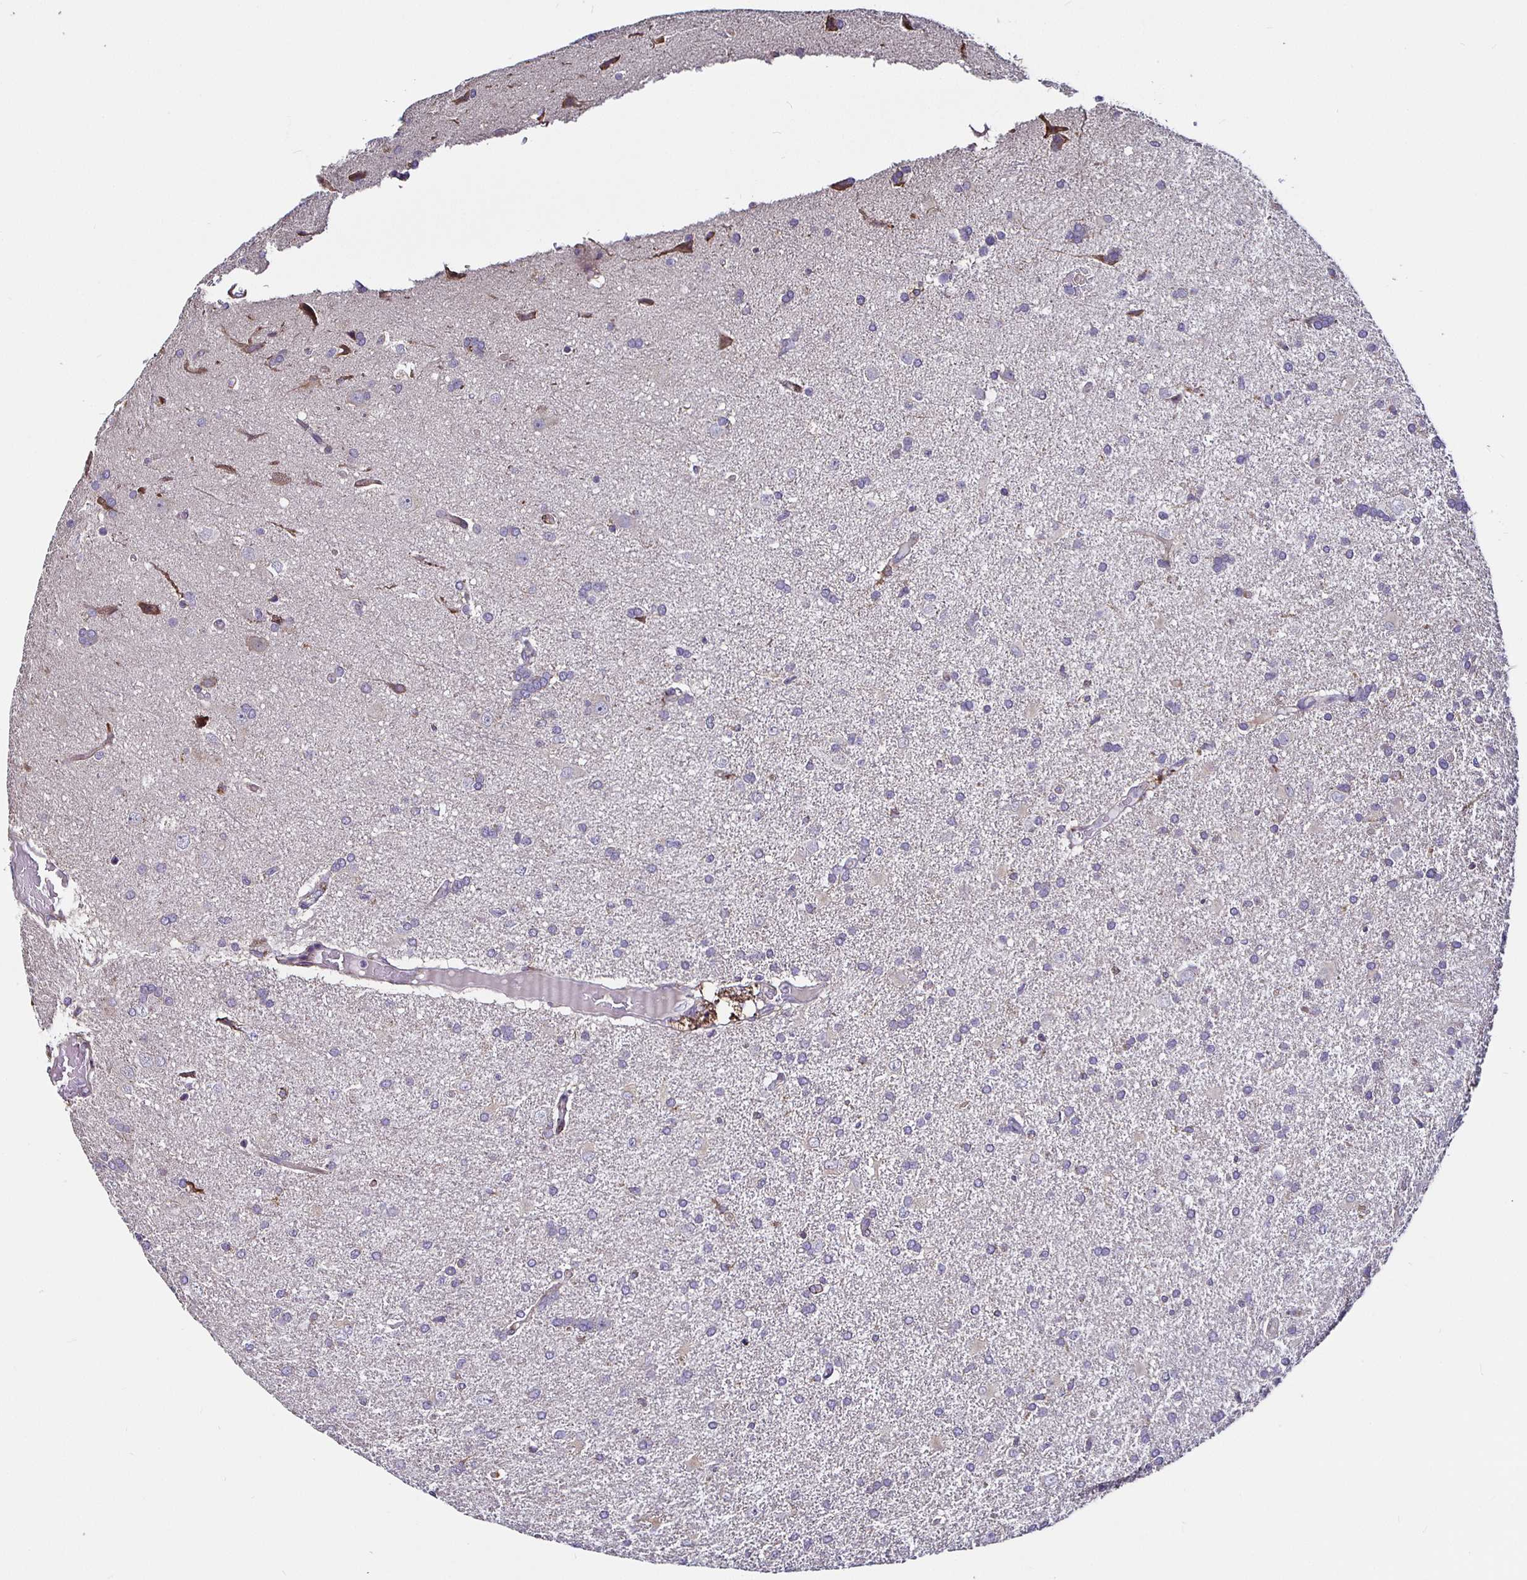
{"staining": {"intensity": "negative", "quantity": "none", "location": "none"}, "tissue": "glioma", "cell_type": "Tumor cells", "image_type": "cancer", "snomed": [{"axis": "morphology", "description": "Glioma, malignant, High grade"}, {"axis": "topography", "description": "Brain"}], "caption": "Glioma stained for a protein using immunohistochemistry (IHC) displays no positivity tumor cells.", "gene": "P4HA2", "patient": {"sex": "male", "age": 68}}